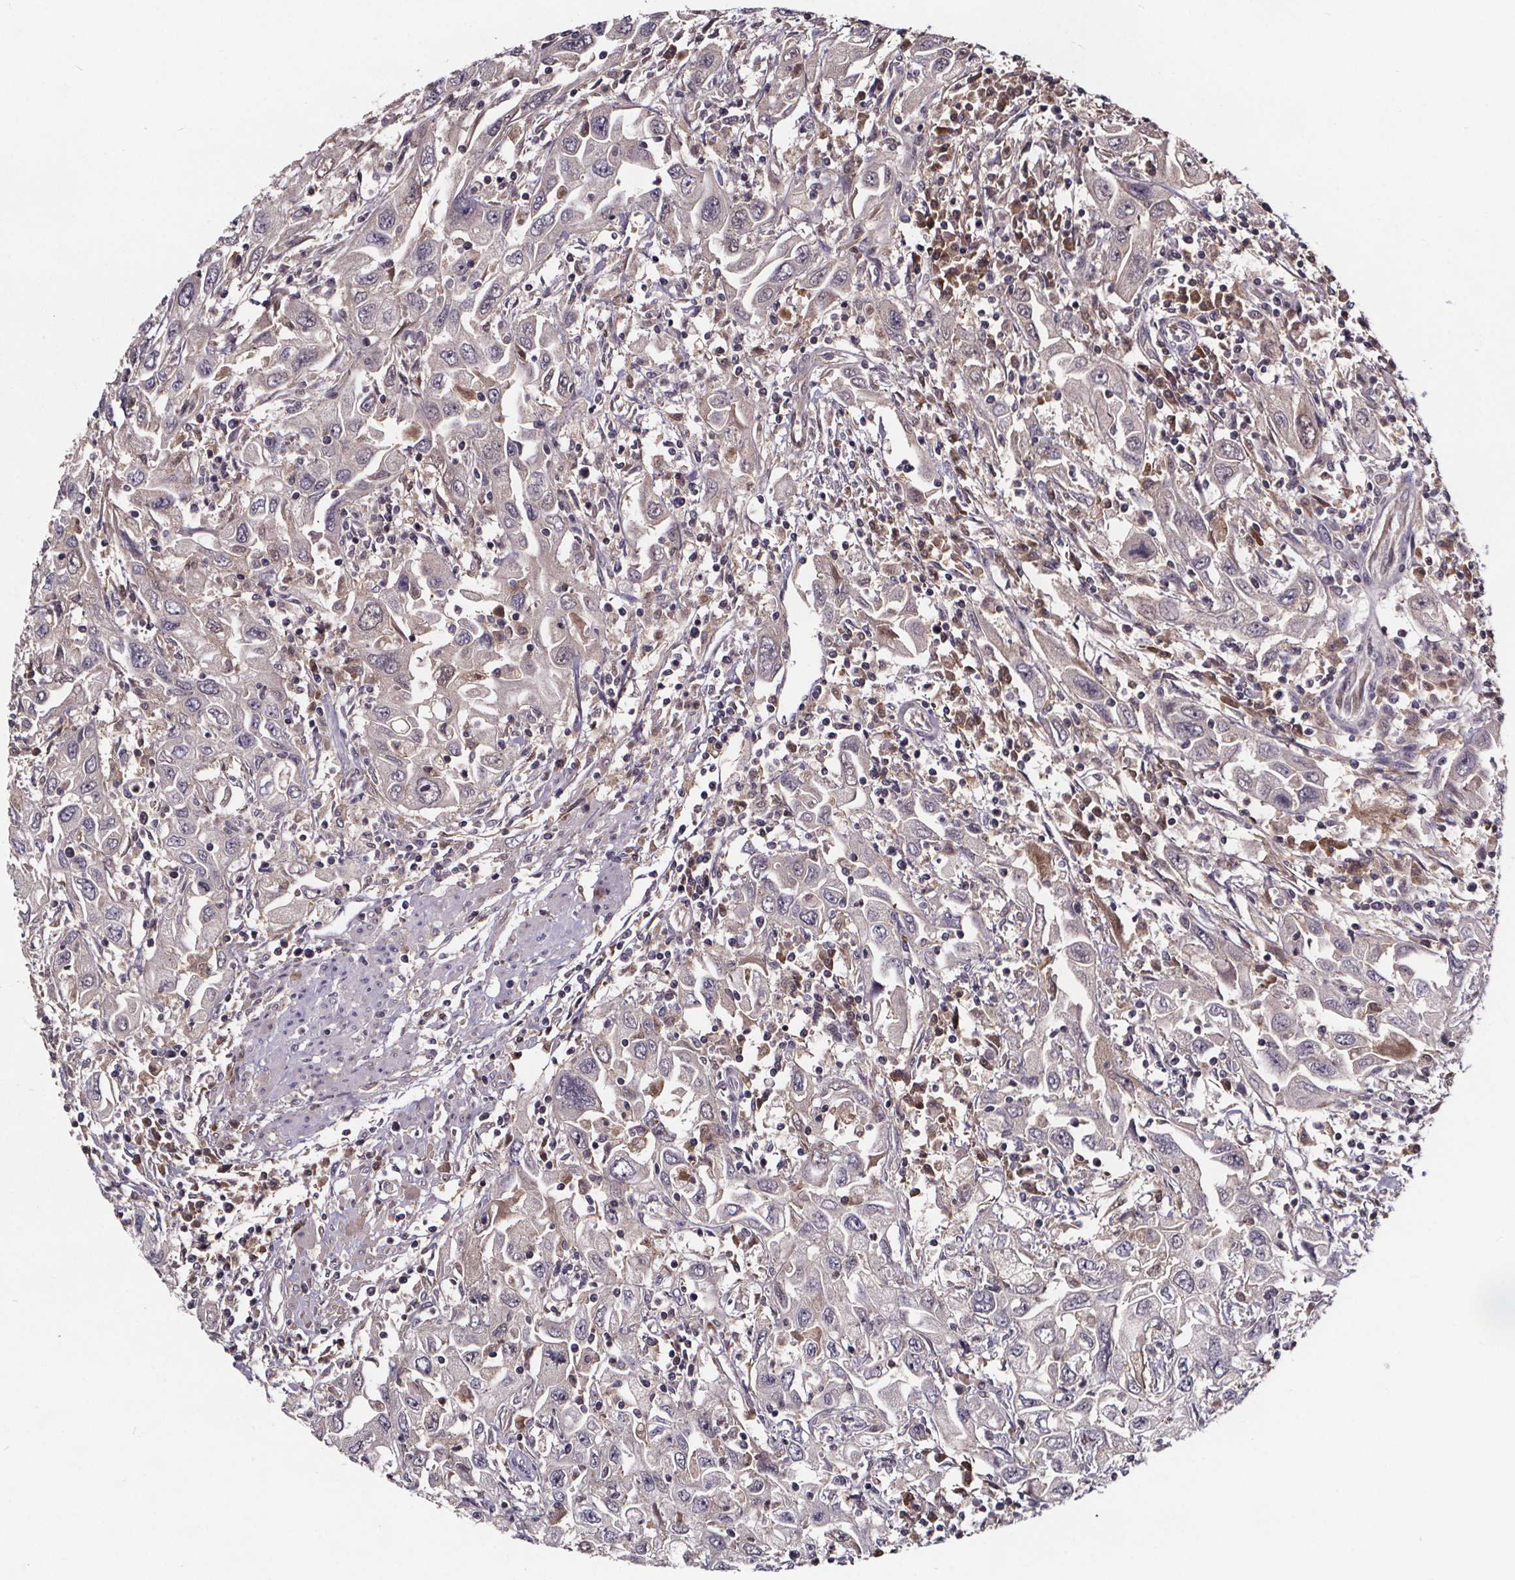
{"staining": {"intensity": "weak", "quantity": "<25%", "location": "cytoplasmic/membranous,nuclear"}, "tissue": "urothelial cancer", "cell_type": "Tumor cells", "image_type": "cancer", "snomed": [{"axis": "morphology", "description": "Urothelial carcinoma, High grade"}, {"axis": "topography", "description": "Urinary bladder"}], "caption": "There is no significant staining in tumor cells of urothelial cancer.", "gene": "NPHP4", "patient": {"sex": "male", "age": 76}}